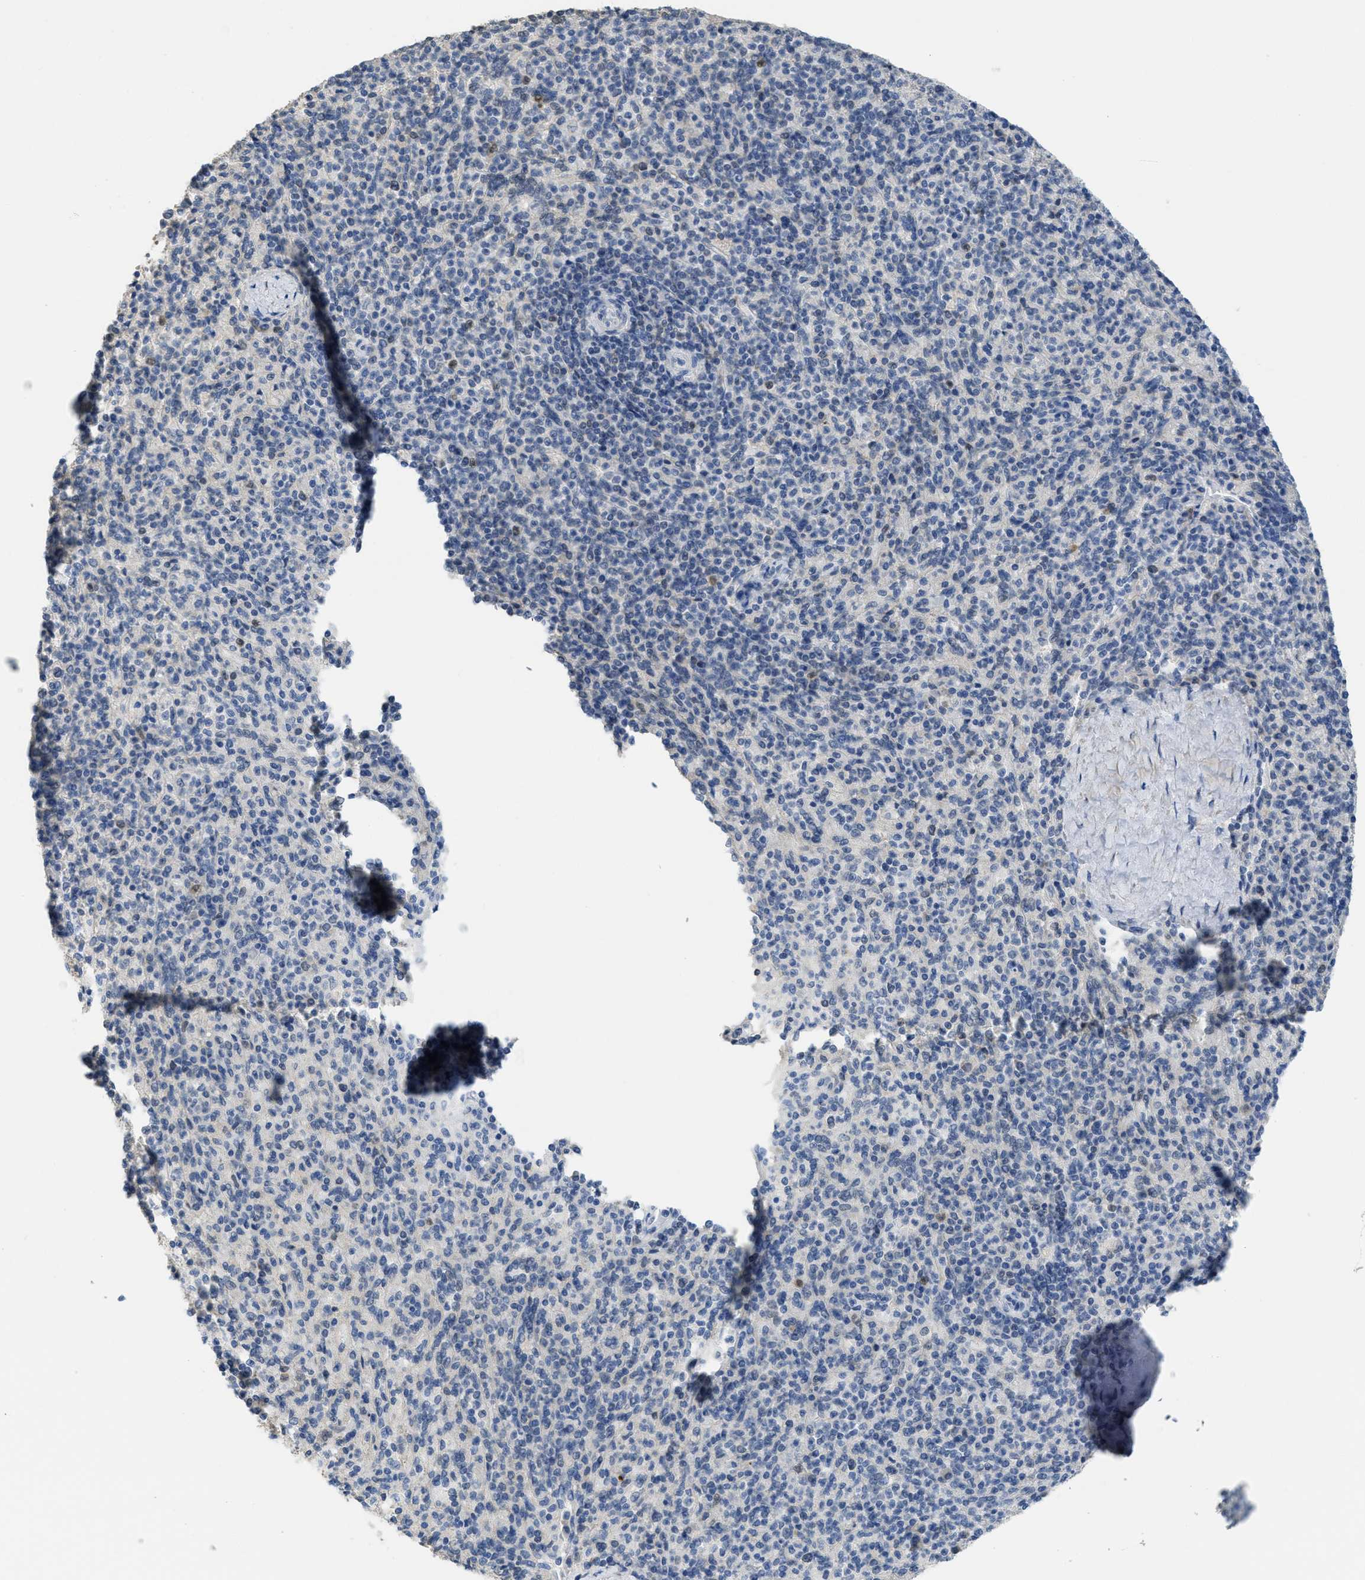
{"staining": {"intensity": "negative", "quantity": "none", "location": "none"}, "tissue": "spleen", "cell_type": "Cells in red pulp", "image_type": "normal", "snomed": [{"axis": "morphology", "description": "Normal tissue, NOS"}, {"axis": "topography", "description": "Spleen"}], "caption": "DAB (3,3'-diaminobenzidine) immunohistochemical staining of unremarkable human spleen shows no significant expression in cells in red pulp.", "gene": "SFXN2", "patient": {"sex": "male", "age": 36}}